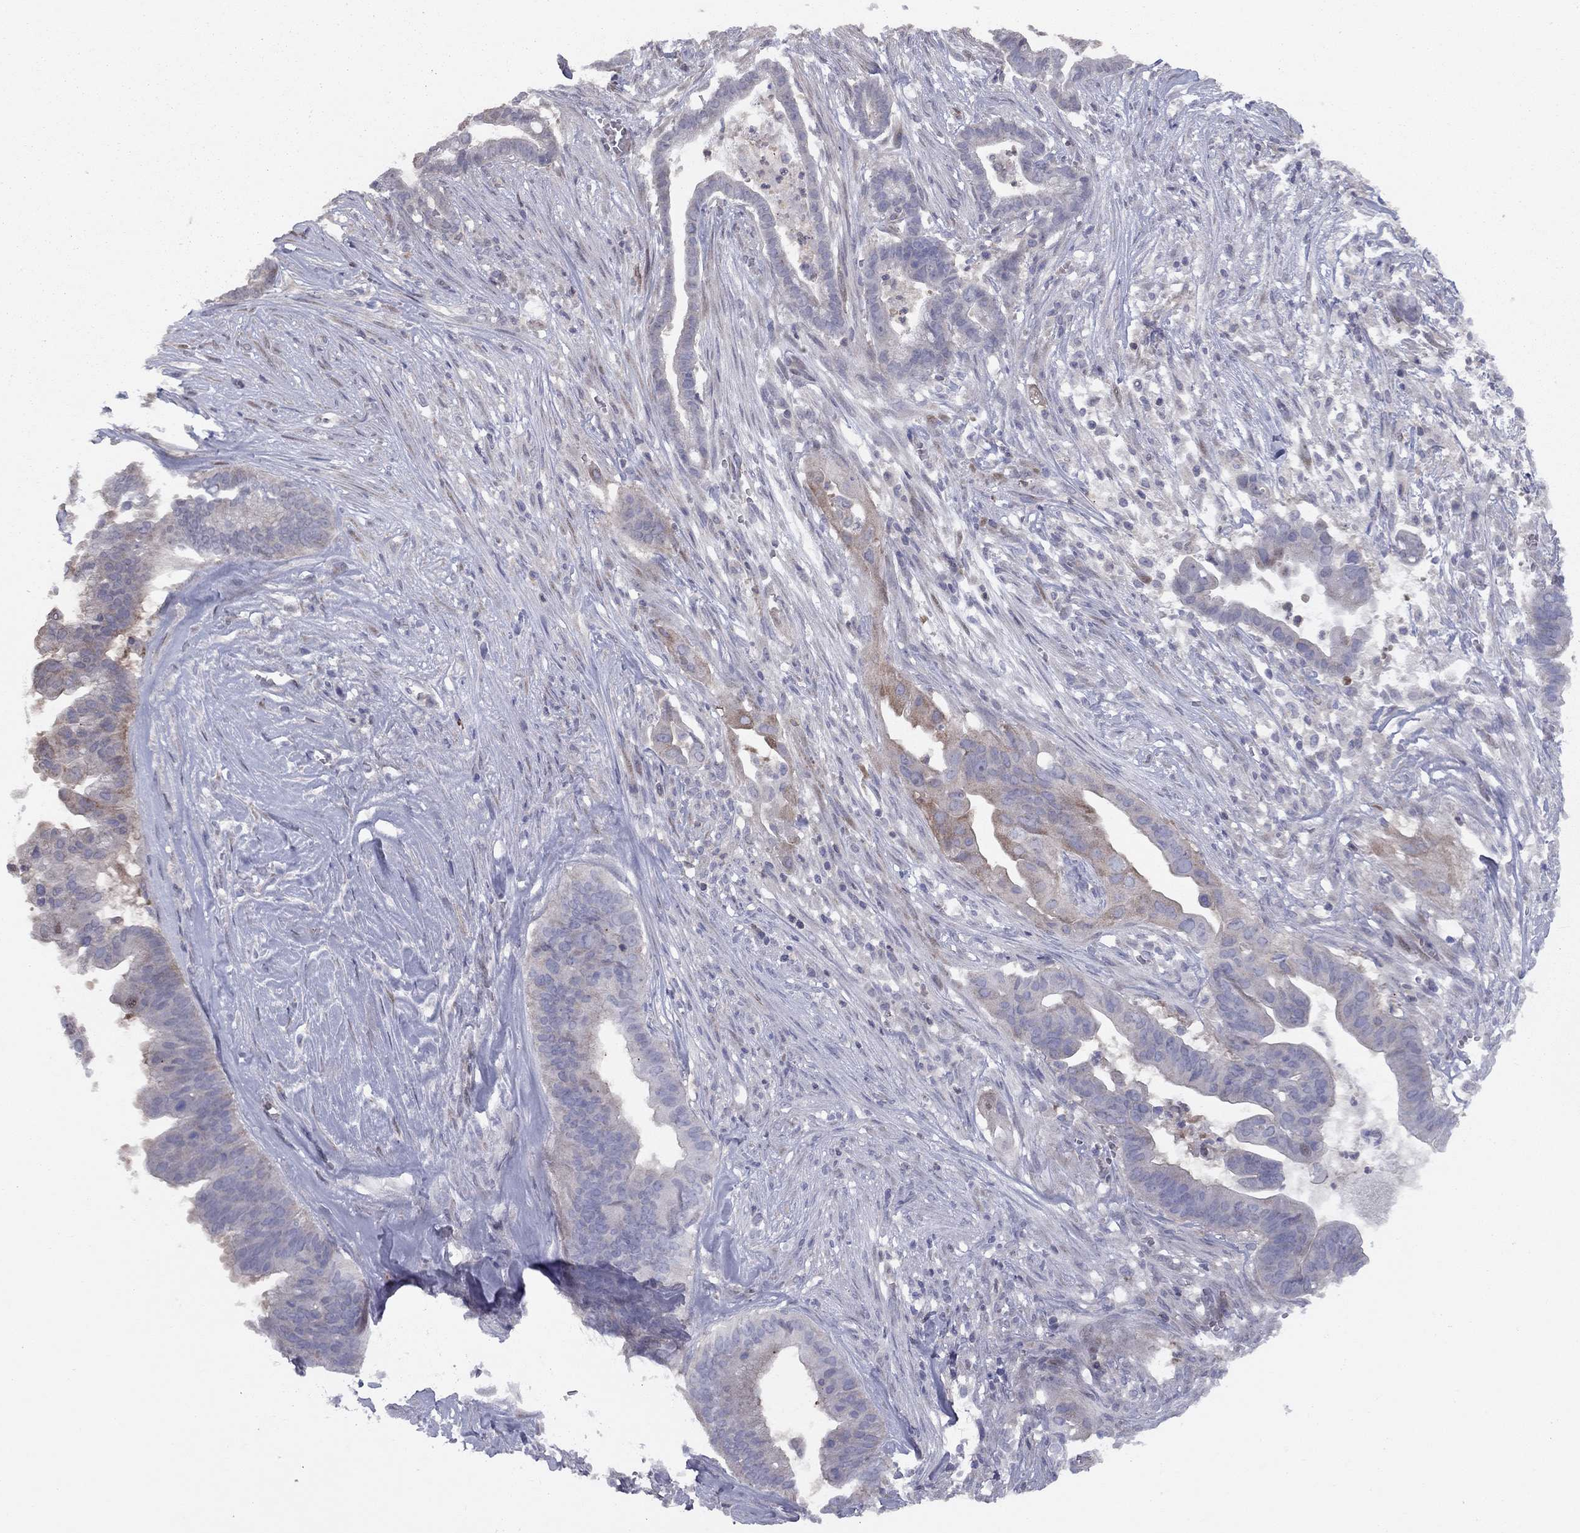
{"staining": {"intensity": "weak", "quantity": "<25%", "location": "cytoplasmic/membranous"}, "tissue": "pancreatic cancer", "cell_type": "Tumor cells", "image_type": "cancer", "snomed": [{"axis": "morphology", "description": "Adenocarcinoma, NOS"}, {"axis": "topography", "description": "Pancreas"}], "caption": "Tumor cells show no significant protein staining in pancreatic cancer (adenocarcinoma). The staining is performed using DAB brown chromogen with nuclei counter-stained in using hematoxylin.", "gene": "DUSP7", "patient": {"sex": "male", "age": 61}}